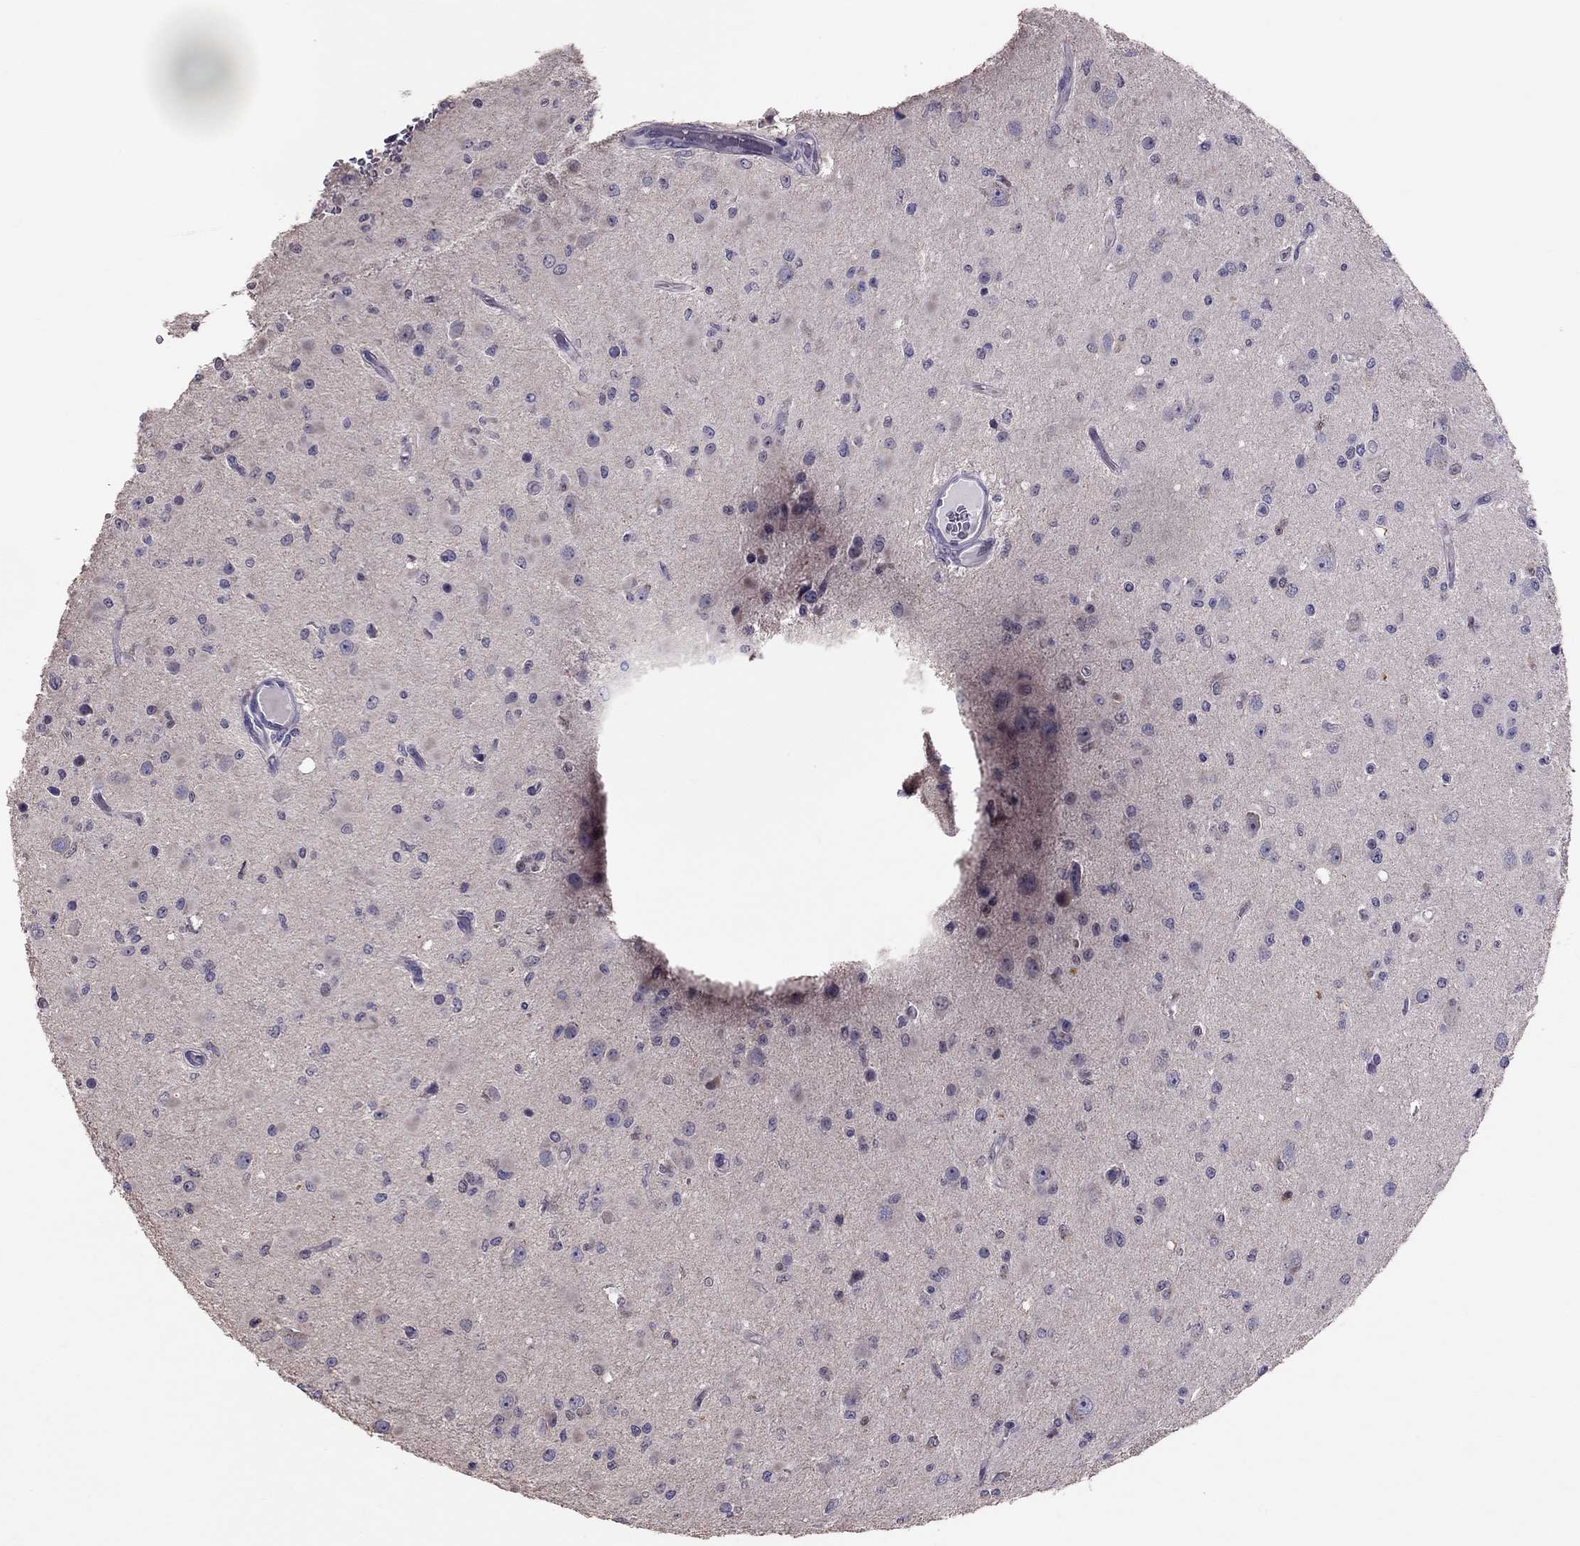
{"staining": {"intensity": "negative", "quantity": "none", "location": "none"}, "tissue": "glioma", "cell_type": "Tumor cells", "image_type": "cancer", "snomed": [{"axis": "morphology", "description": "Glioma, malignant, Low grade"}, {"axis": "topography", "description": "Brain"}], "caption": "A high-resolution photomicrograph shows immunohistochemistry staining of glioma, which reveals no significant staining in tumor cells.", "gene": "LRRC46", "patient": {"sex": "female", "age": 45}}